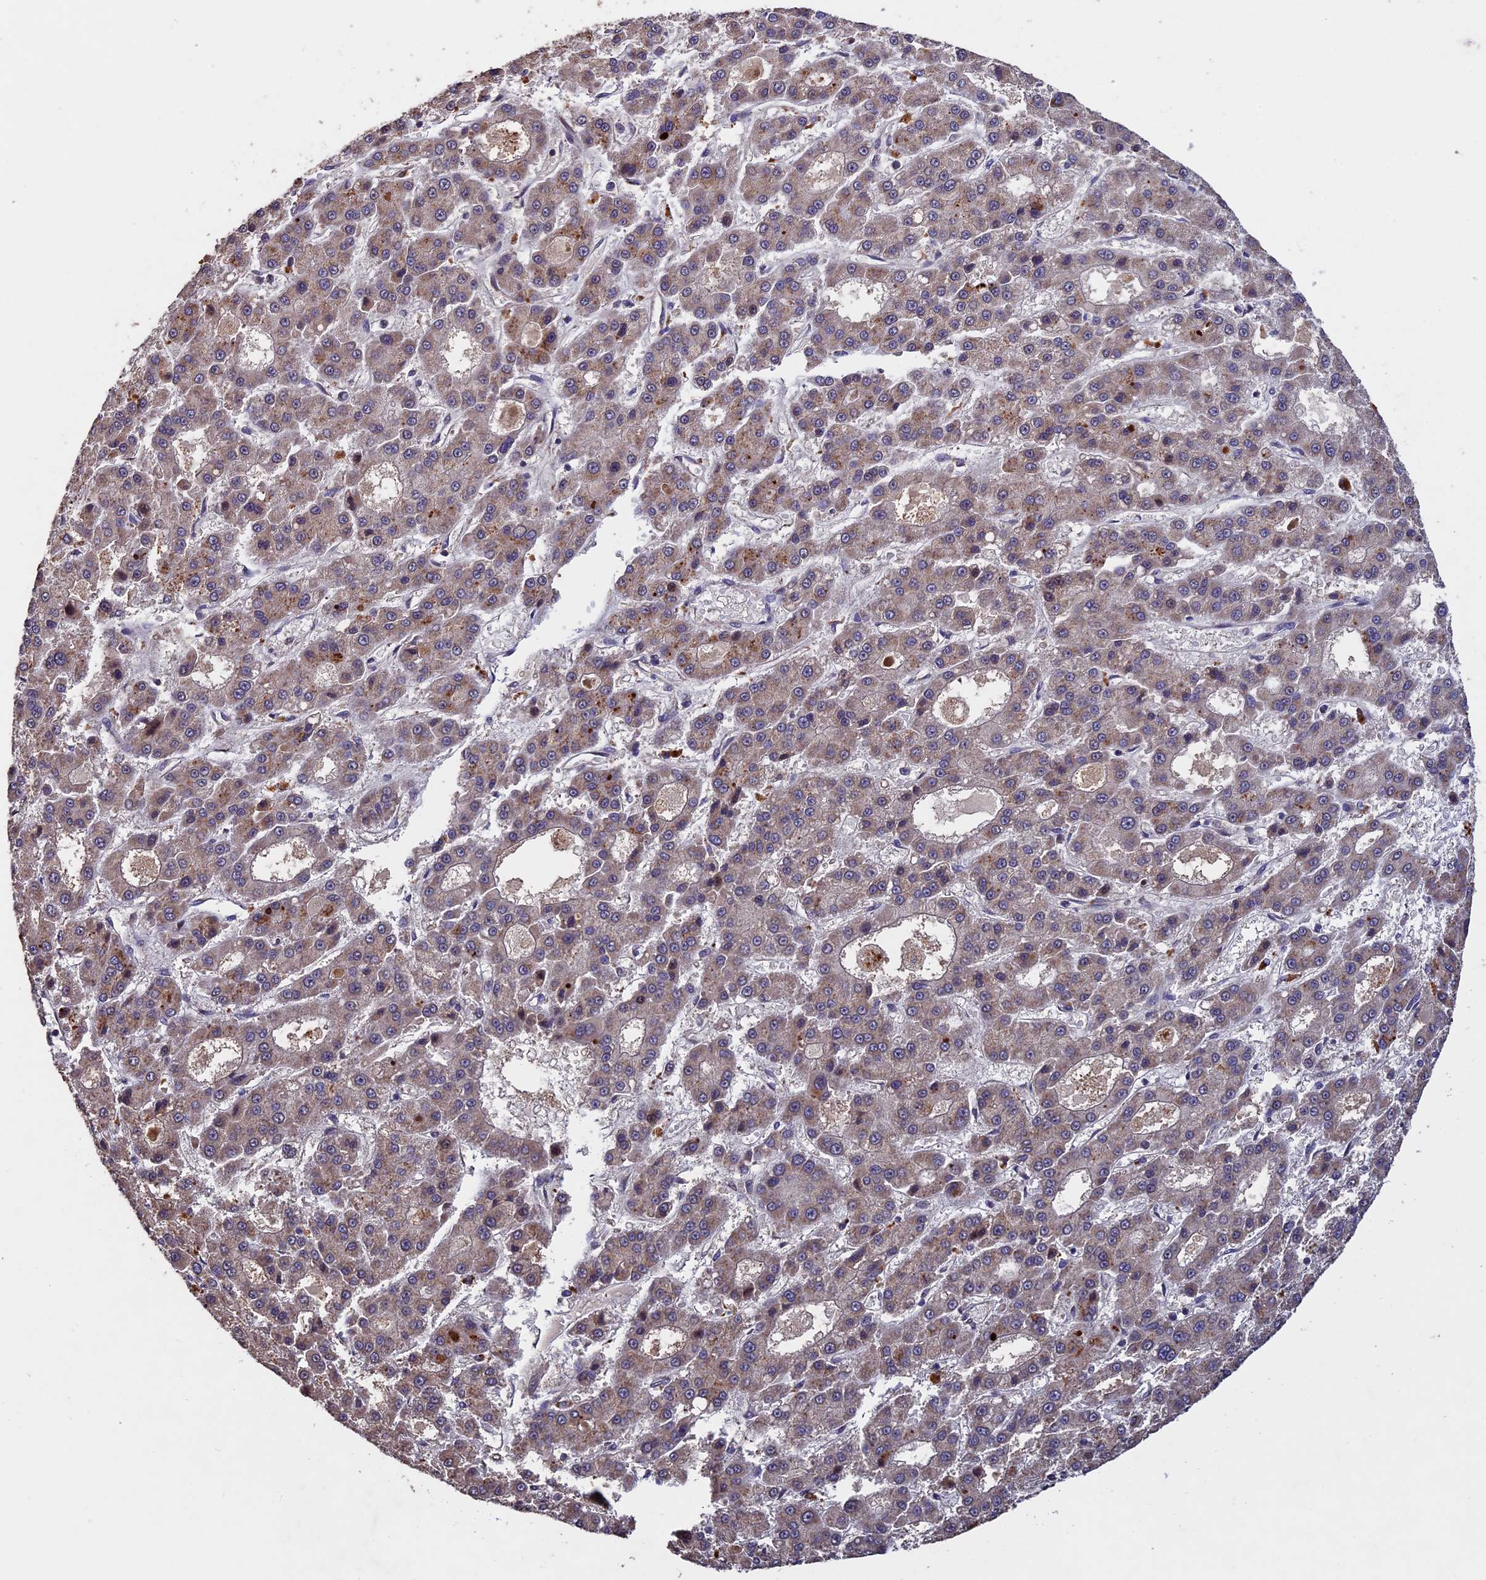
{"staining": {"intensity": "weak", "quantity": ">75%", "location": "cytoplasmic/membranous"}, "tissue": "liver cancer", "cell_type": "Tumor cells", "image_type": "cancer", "snomed": [{"axis": "morphology", "description": "Carcinoma, Hepatocellular, NOS"}, {"axis": "topography", "description": "Liver"}], "caption": "A histopathology image of liver hepatocellular carcinoma stained for a protein exhibits weak cytoplasmic/membranous brown staining in tumor cells. The staining was performed using DAB, with brown indicating positive protein expression. Nuclei are stained blue with hematoxylin.", "gene": "RNF17", "patient": {"sex": "male", "age": 70}}